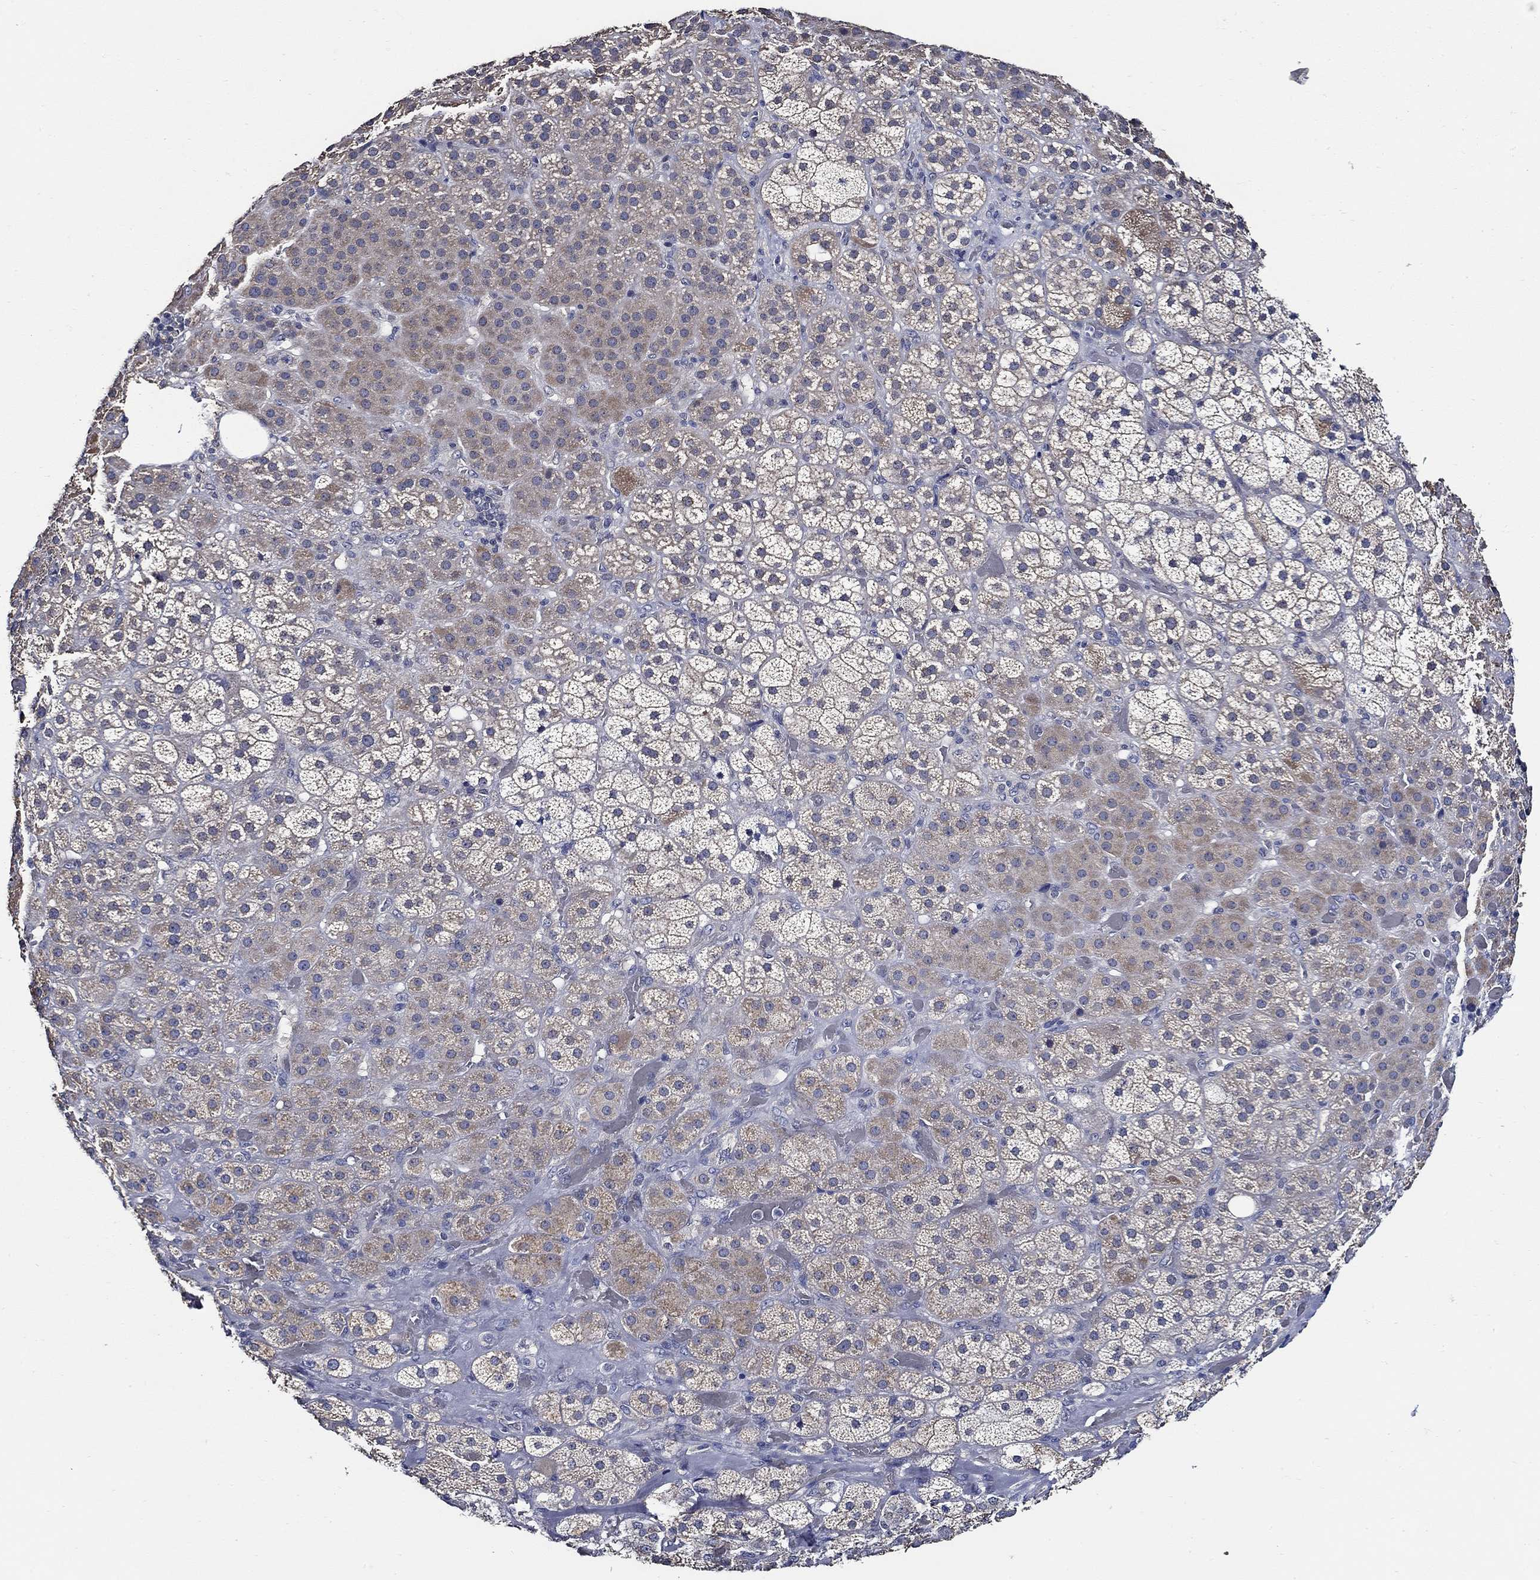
{"staining": {"intensity": "moderate", "quantity": "<25%", "location": "cytoplasmic/membranous"}, "tissue": "adrenal gland", "cell_type": "Glandular cells", "image_type": "normal", "snomed": [{"axis": "morphology", "description": "Normal tissue, NOS"}, {"axis": "topography", "description": "Adrenal gland"}], "caption": "The photomicrograph demonstrates a brown stain indicating the presence of a protein in the cytoplasmic/membranous of glandular cells in adrenal gland. The staining was performed using DAB to visualize the protein expression in brown, while the nuclei were stained in blue with hematoxylin (Magnification: 20x).", "gene": "WDR53", "patient": {"sex": "male", "age": 57}}